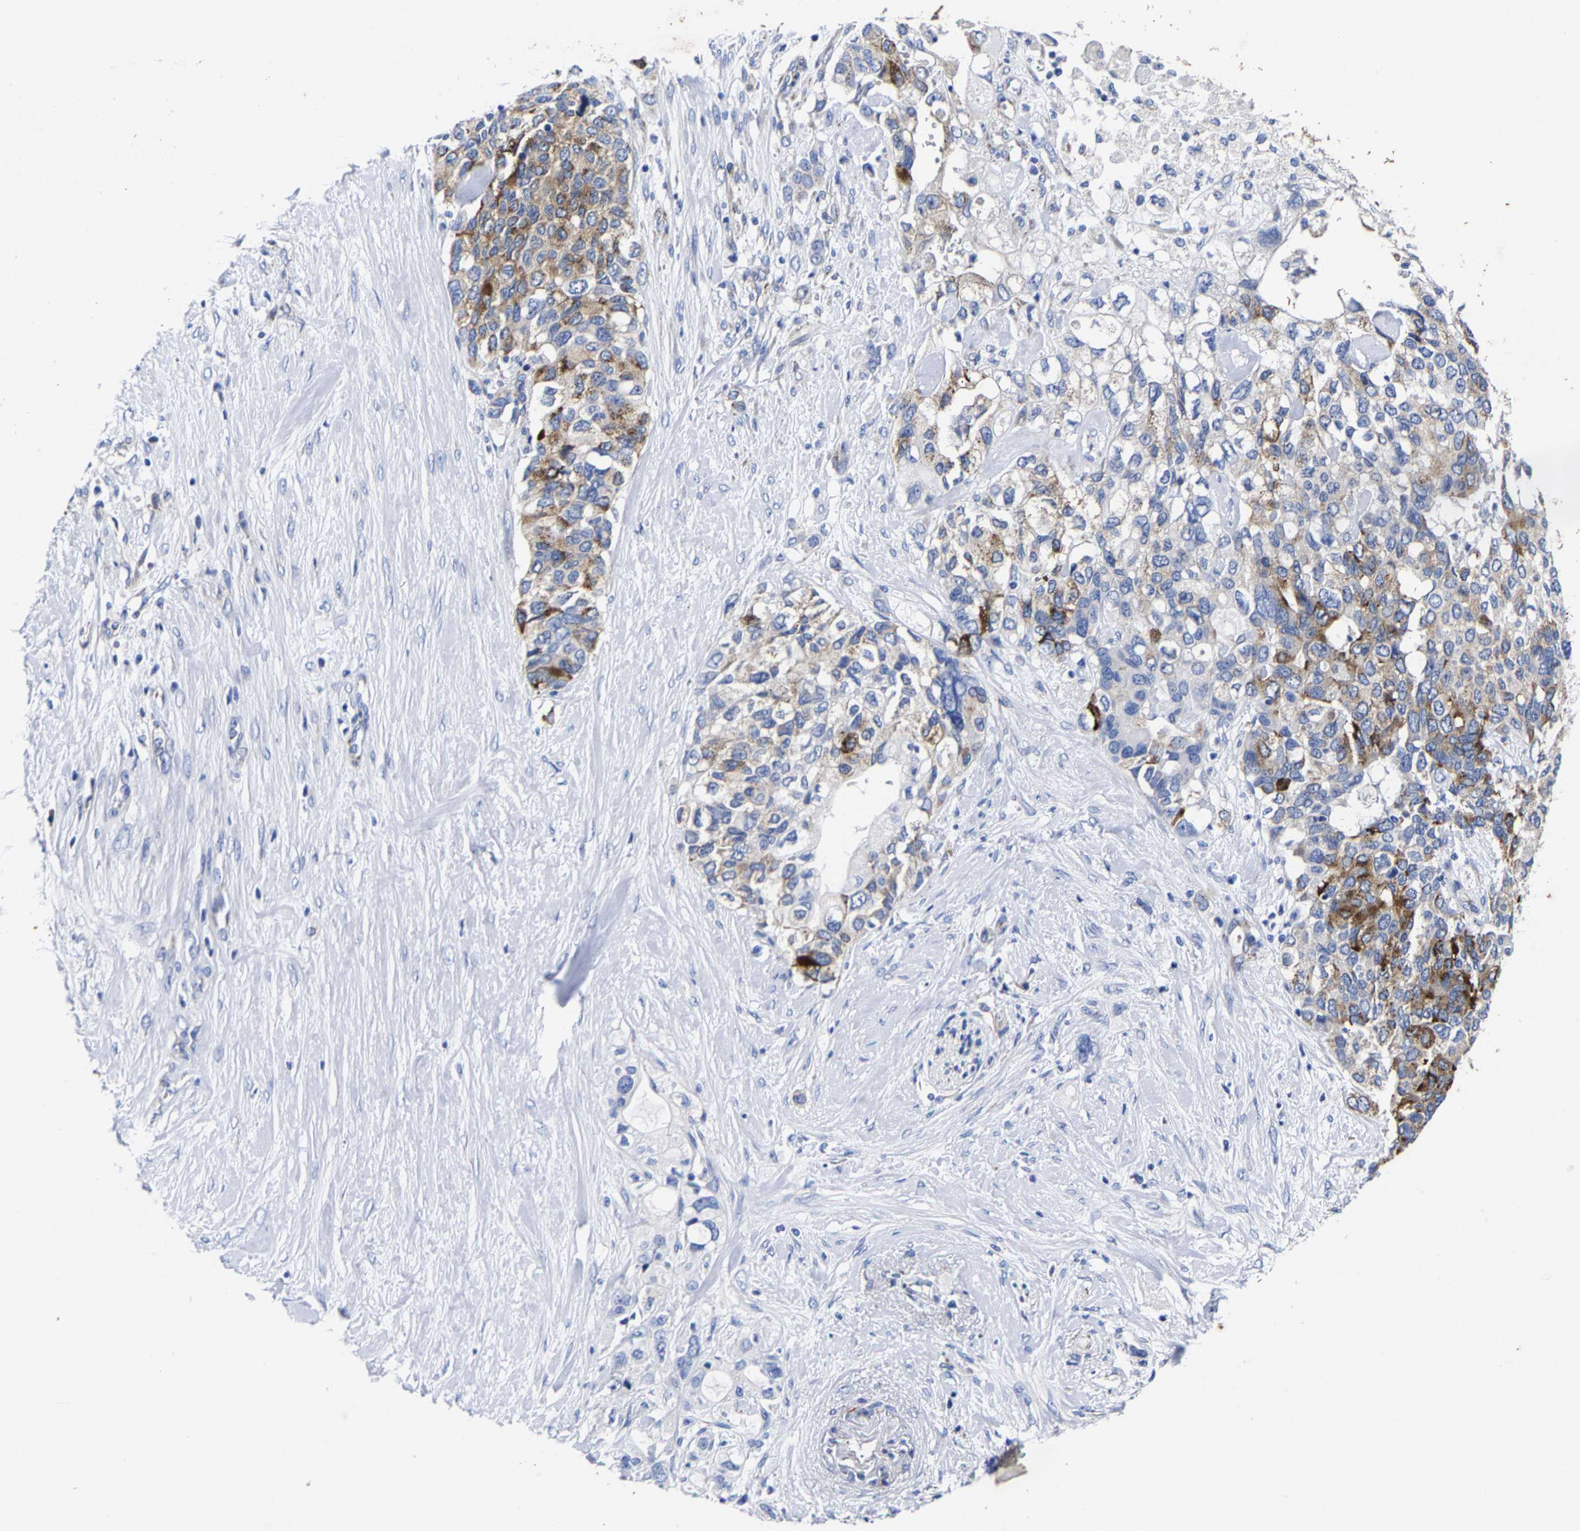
{"staining": {"intensity": "moderate", "quantity": "25%-75%", "location": "cytoplasmic/membranous"}, "tissue": "pancreatic cancer", "cell_type": "Tumor cells", "image_type": "cancer", "snomed": [{"axis": "morphology", "description": "Adenocarcinoma, NOS"}, {"axis": "topography", "description": "Pancreas"}], "caption": "High-magnification brightfield microscopy of pancreatic cancer stained with DAB (3,3'-diaminobenzidine) (brown) and counterstained with hematoxylin (blue). tumor cells exhibit moderate cytoplasmic/membranous staining is appreciated in approximately25%-75% of cells.", "gene": "AASS", "patient": {"sex": "female", "age": 56}}